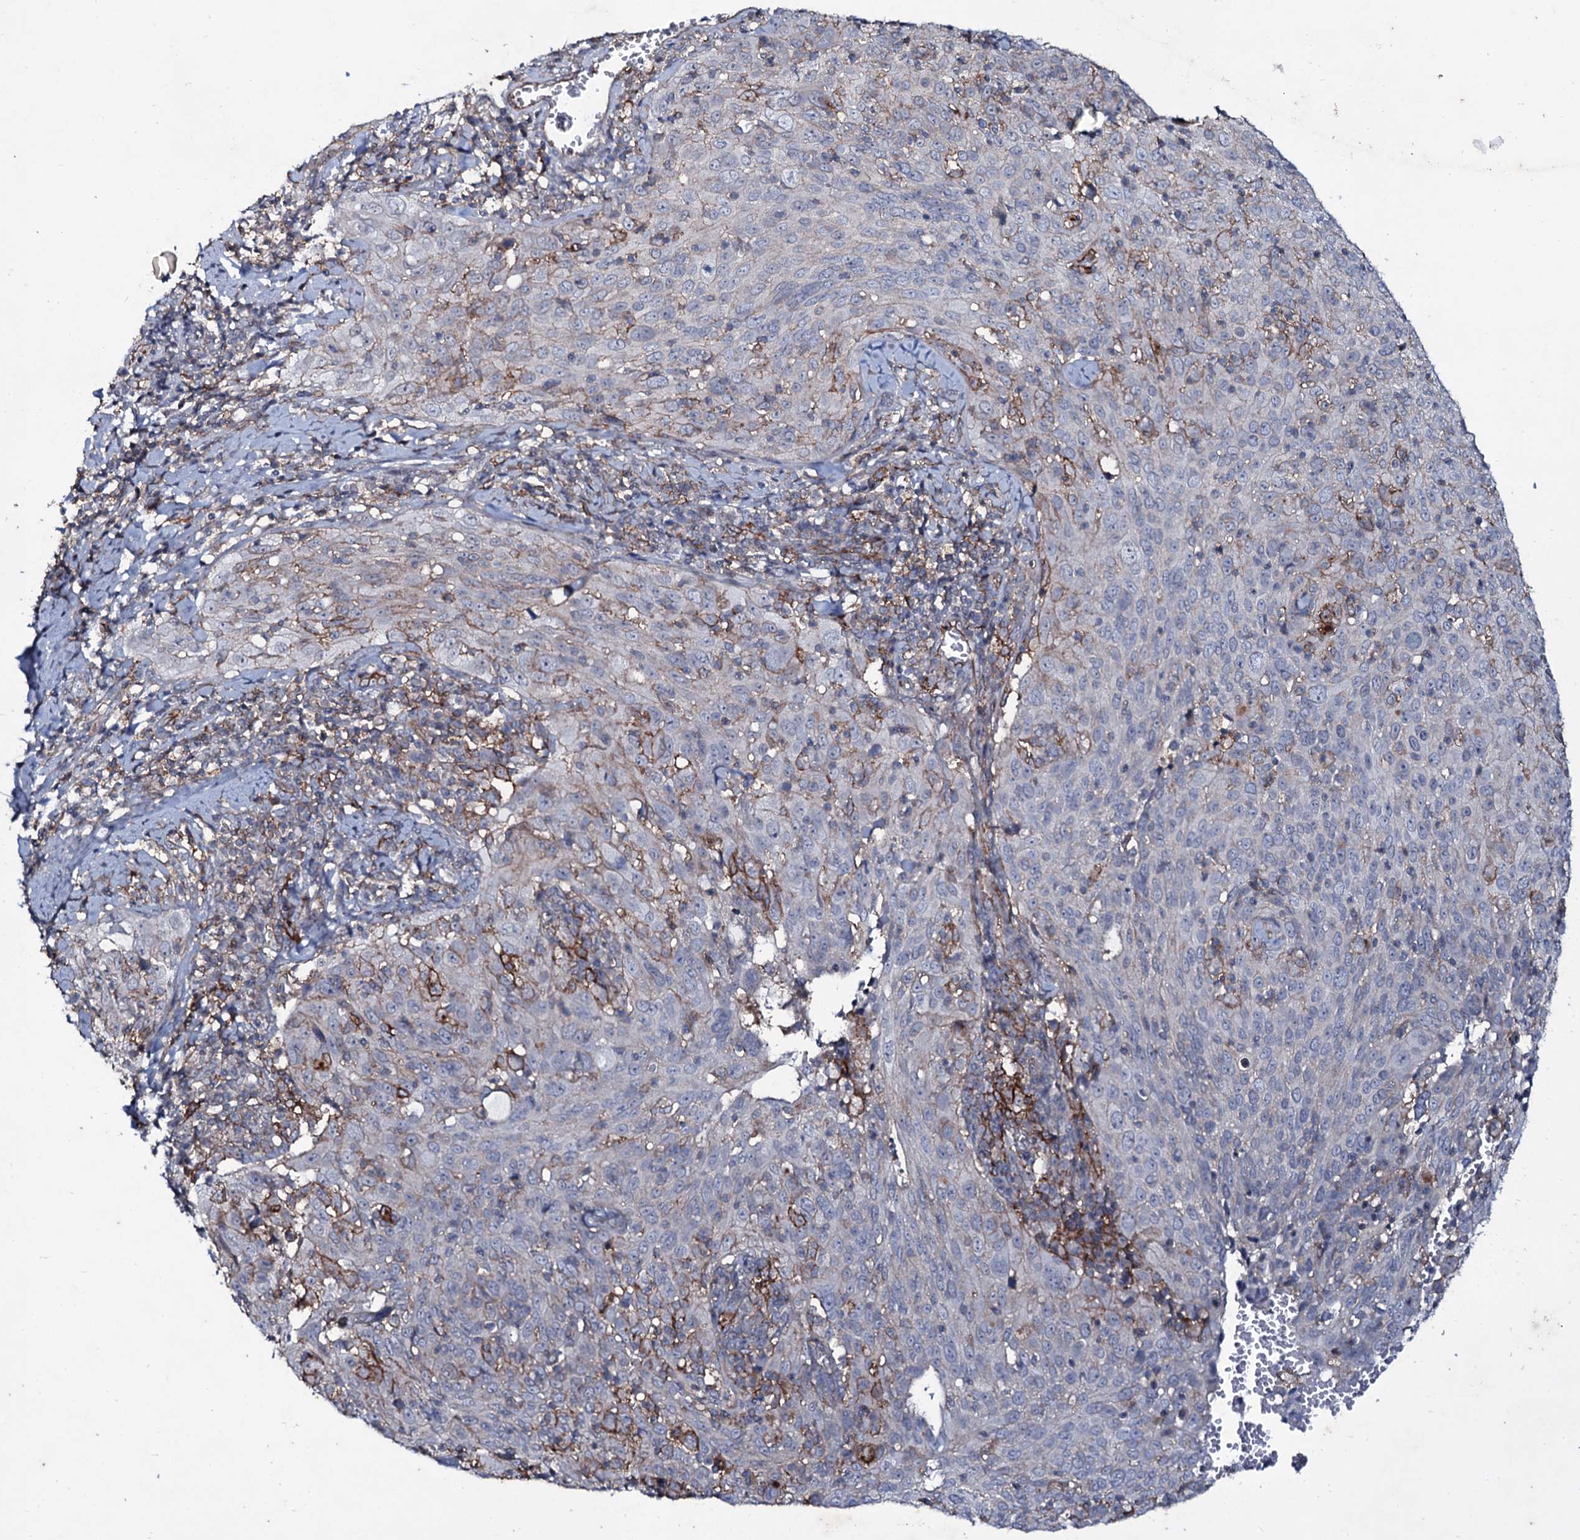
{"staining": {"intensity": "negative", "quantity": "none", "location": "none"}, "tissue": "cervical cancer", "cell_type": "Tumor cells", "image_type": "cancer", "snomed": [{"axis": "morphology", "description": "Squamous cell carcinoma, NOS"}, {"axis": "topography", "description": "Cervix"}], "caption": "Histopathology image shows no significant protein positivity in tumor cells of cervical squamous cell carcinoma.", "gene": "SNAP23", "patient": {"sex": "female", "age": 31}}